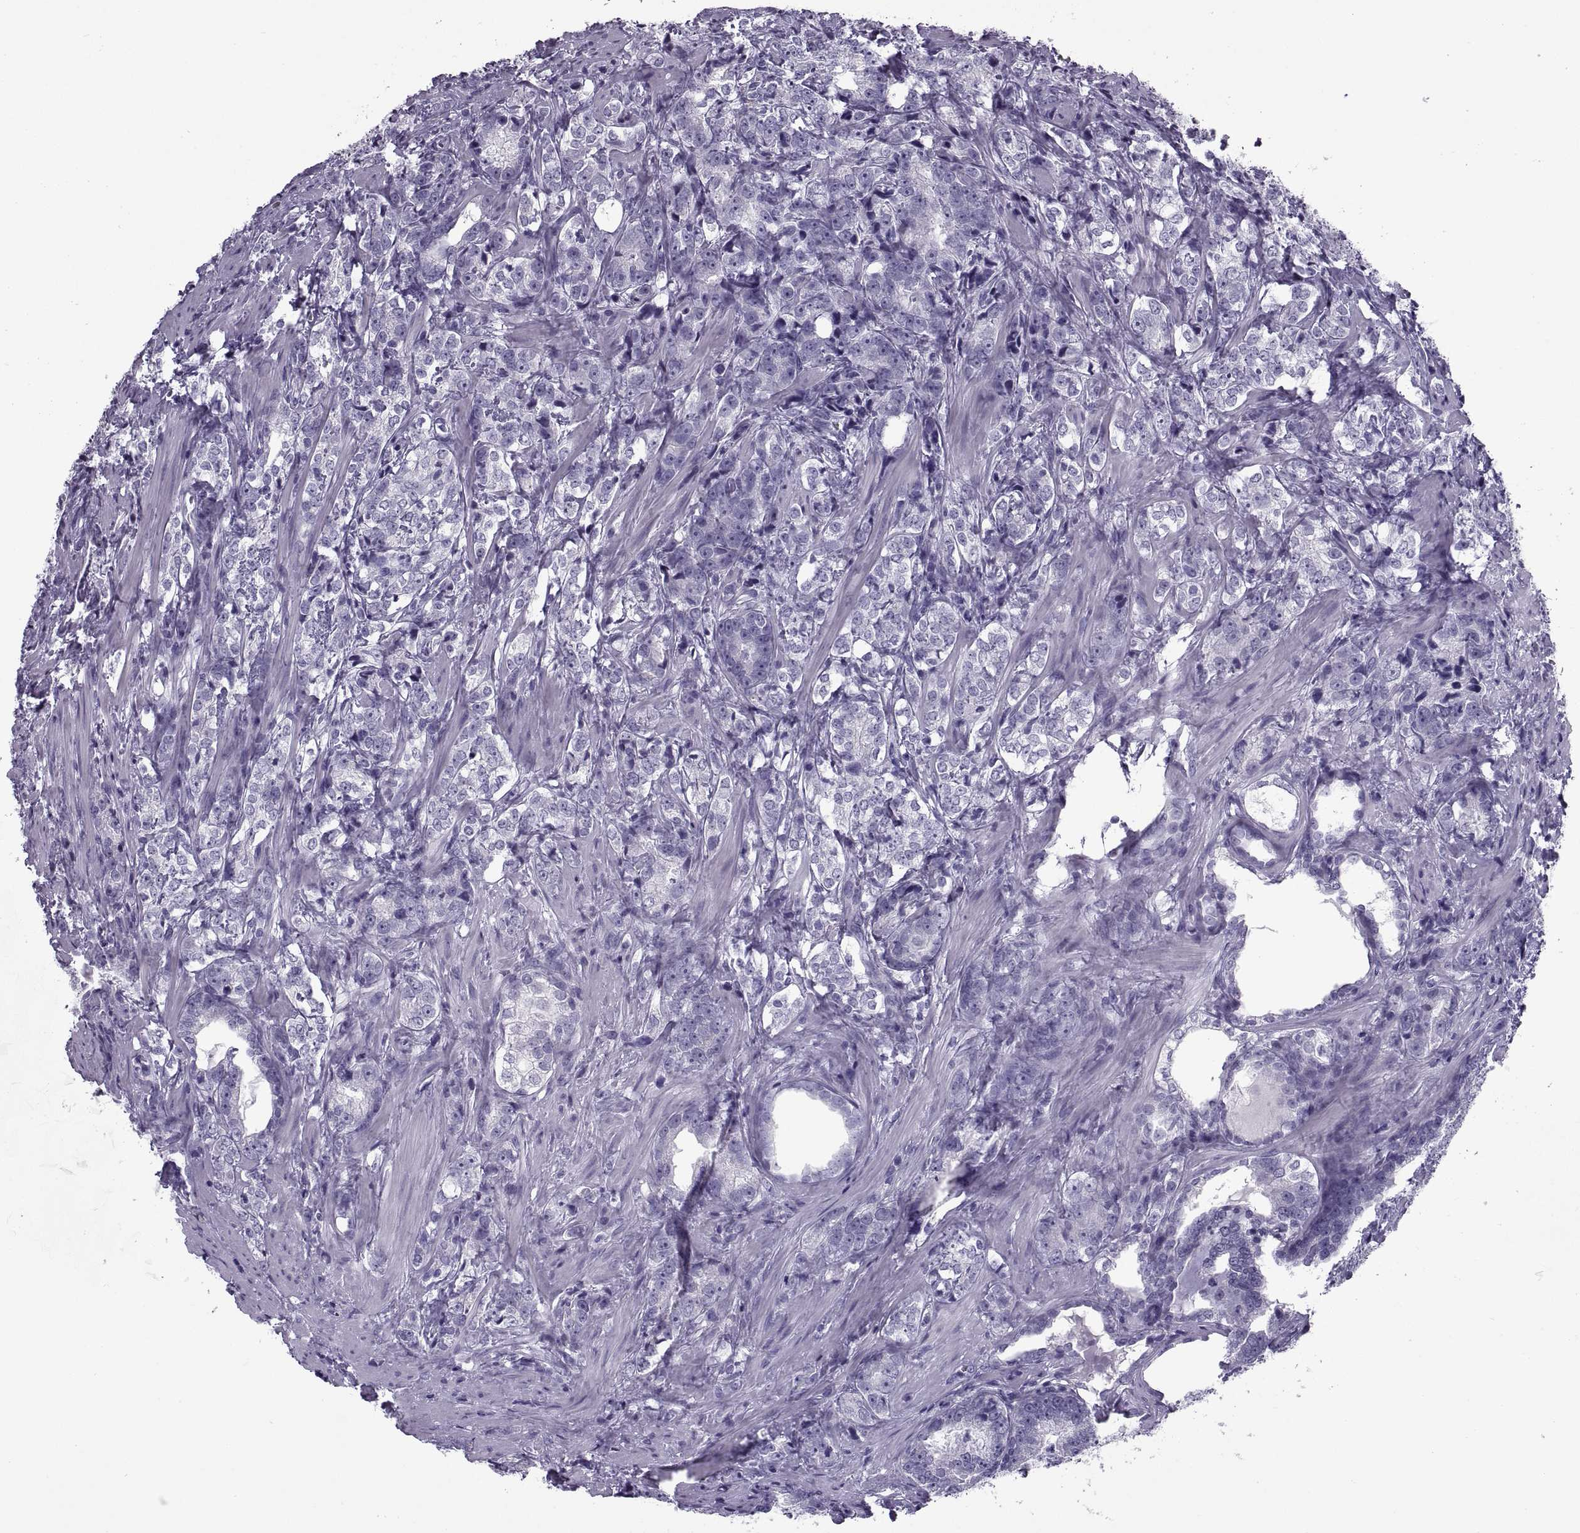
{"staining": {"intensity": "negative", "quantity": "none", "location": "none"}, "tissue": "prostate cancer", "cell_type": "Tumor cells", "image_type": "cancer", "snomed": [{"axis": "morphology", "description": "Adenocarcinoma, NOS"}, {"axis": "topography", "description": "Prostate and seminal vesicle, NOS"}], "caption": "Immunohistochemistry (IHC) micrograph of neoplastic tissue: human prostate cancer stained with DAB reveals no significant protein staining in tumor cells.", "gene": "RLBP1", "patient": {"sex": "male", "age": 63}}